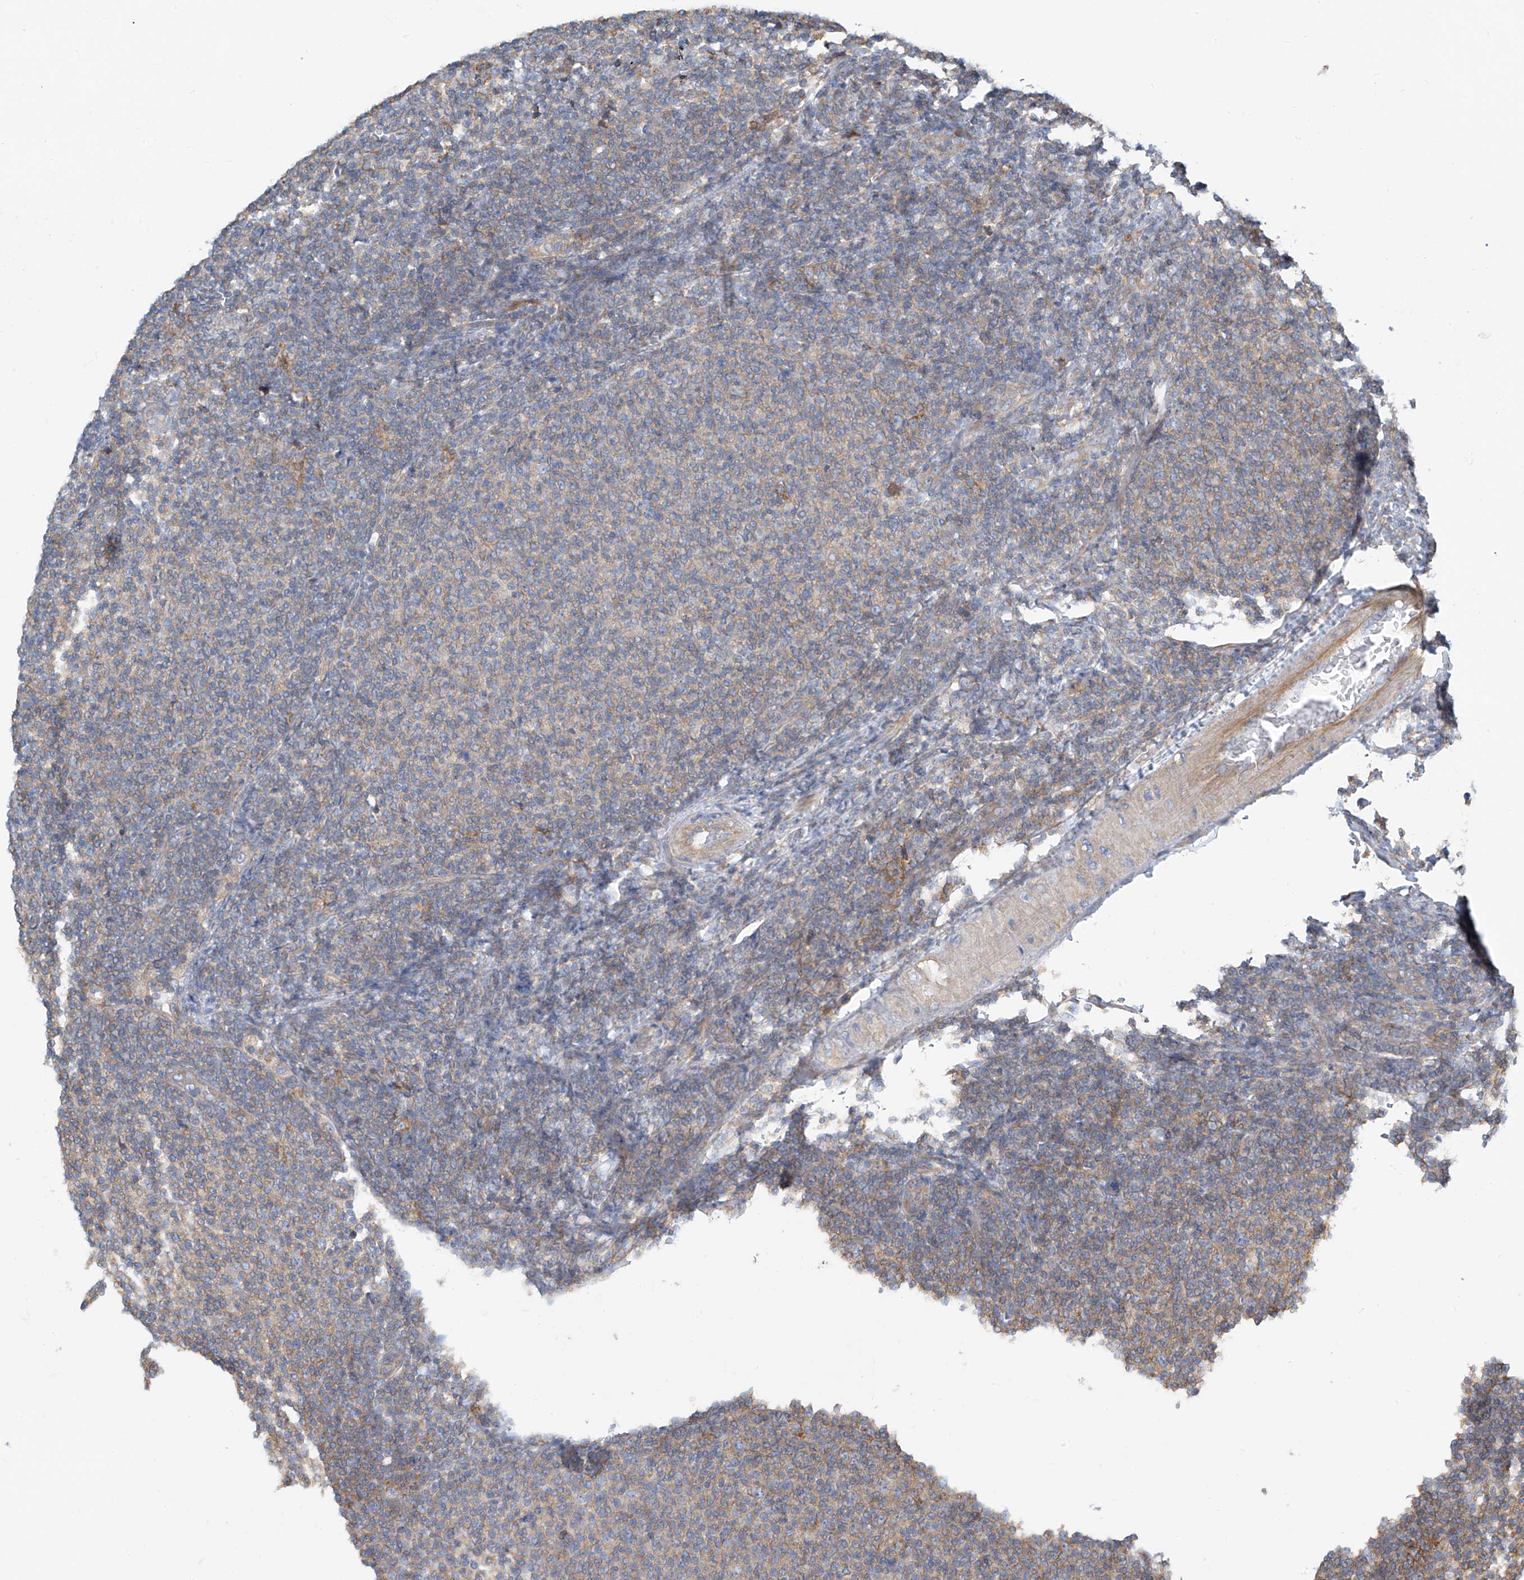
{"staining": {"intensity": "moderate", "quantity": "<25%", "location": "cytoplasmic/membranous"}, "tissue": "lymphoma", "cell_type": "Tumor cells", "image_type": "cancer", "snomed": [{"axis": "morphology", "description": "Malignant lymphoma, non-Hodgkin's type, Low grade"}, {"axis": "topography", "description": "Lymph node"}], "caption": "Low-grade malignant lymphoma, non-Hodgkin's type was stained to show a protein in brown. There is low levels of moderate cytoplasmic/membranous expression in about <25% of tumor cells.", "gene": "SLC1A5", "patient": {"sex": "male", "age": 66}}